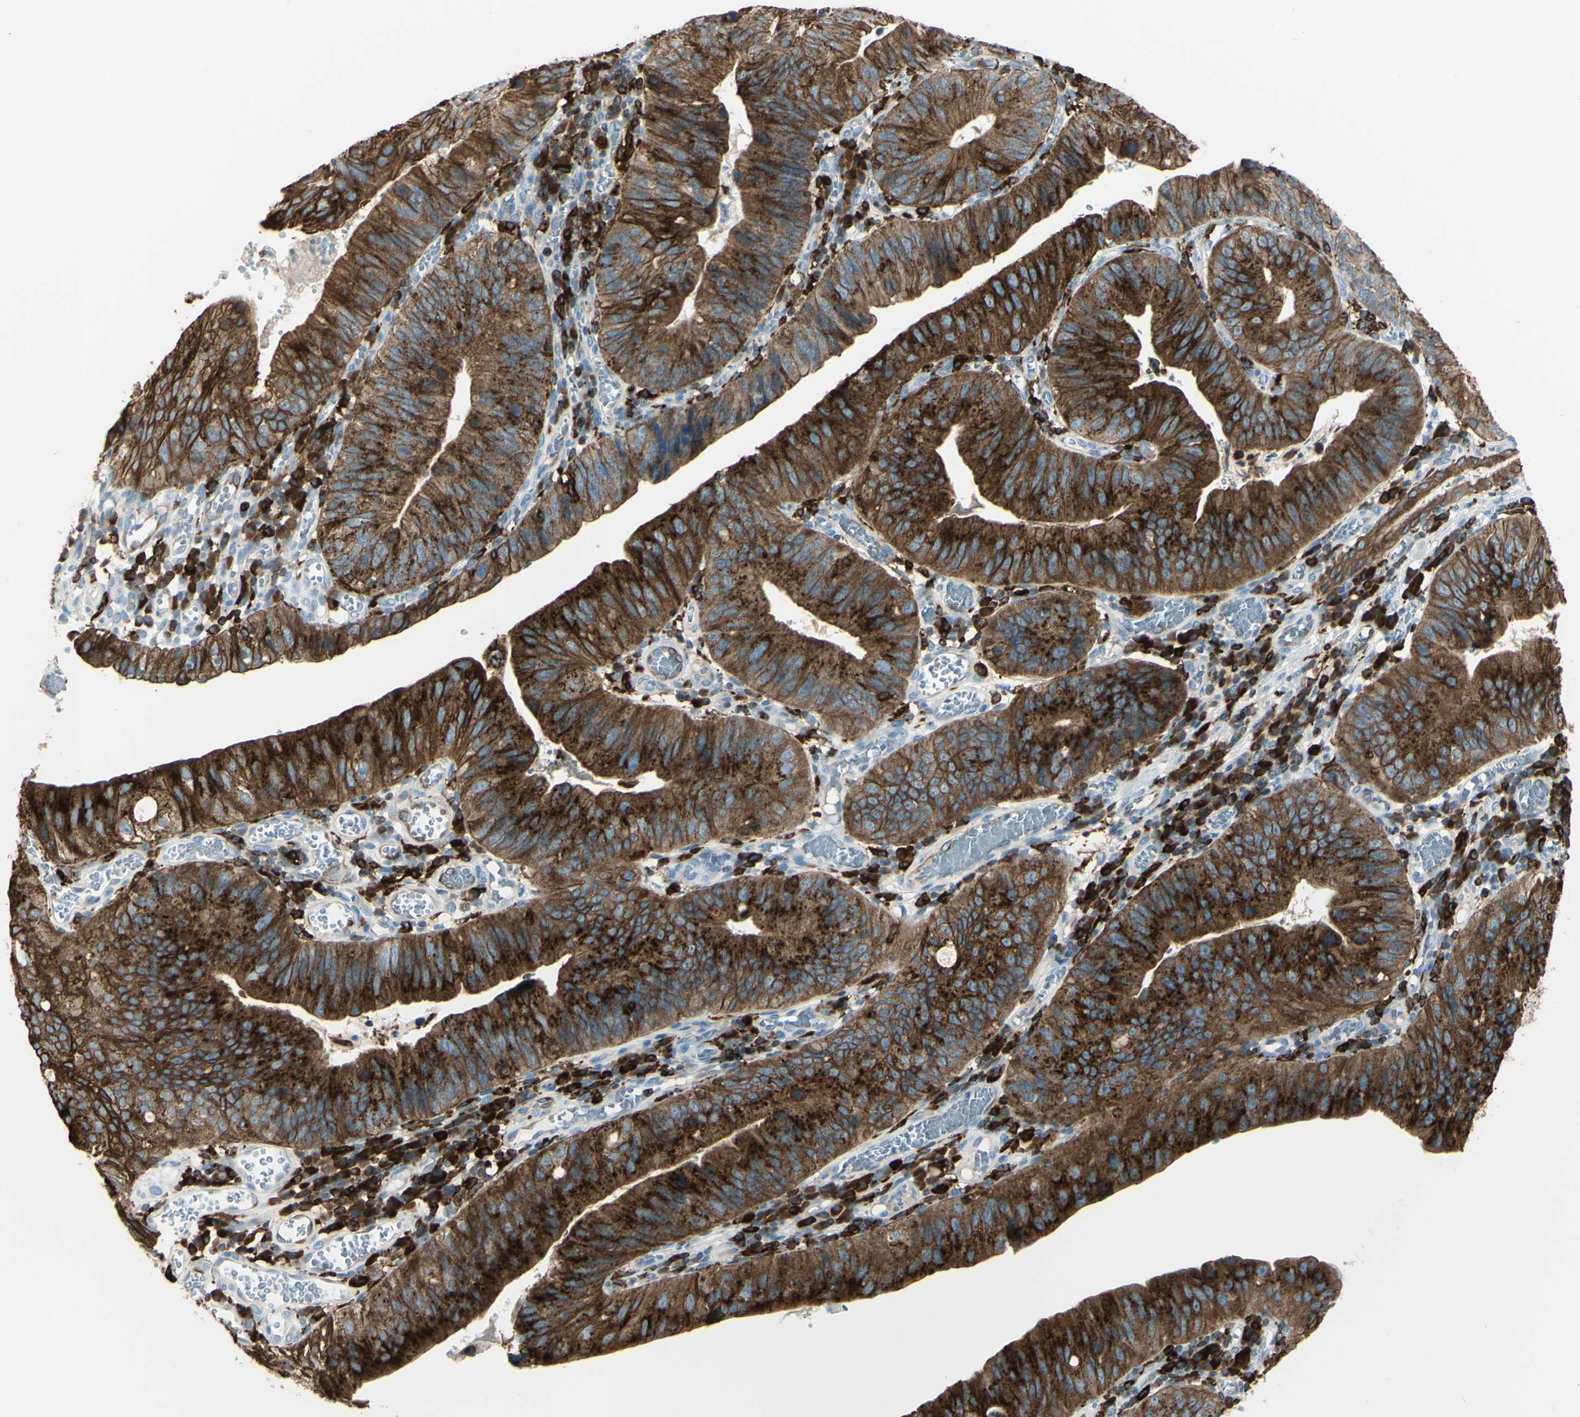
{"staining": {"intensity": "strong", "quantity": ">75%", "location": "cytoplasmic/membranous"}, "tissue": "stomach cancer", "cell_type": "Tumor cells", "image_type": "cancer", "snomed": [{"axis": "morphology", "description": "Adenocarcinoma, NOS"}, {"axis": "topography", "description": "Stomach"}], "caption": "Protein expression by immunohistochemistry (IHC) displays strong cytoplasmic/membranous positivity in approximately >75% of tumor cells in stomach cancer.", "gene": "CD74", "patient": {"sex": "male", "age": 59}}